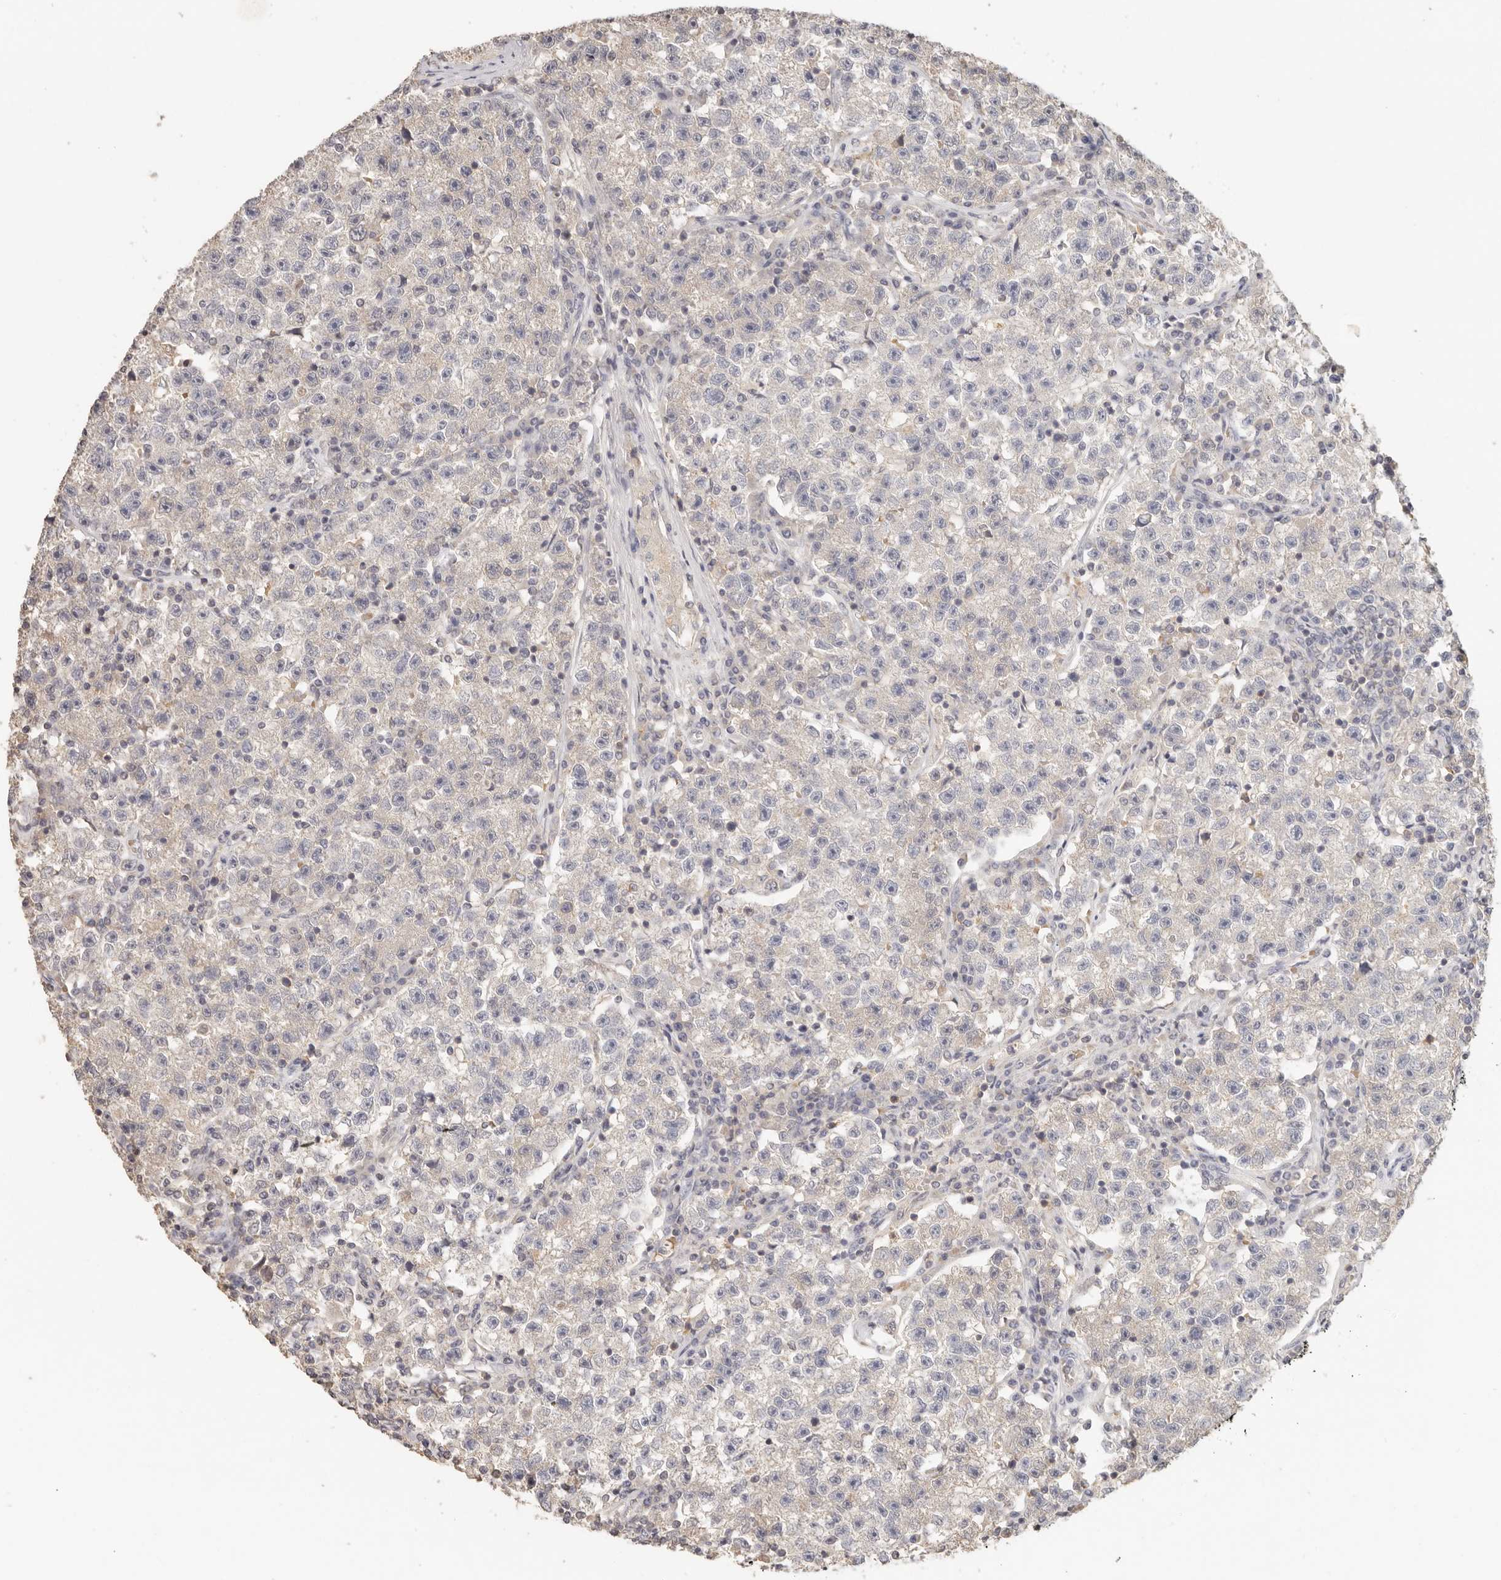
{"staining": {"intensity": "negative", "quantity": "none", "location": "none"}, "tissue": "testis cancer", "cell_type": "Tumor cells", "image_type": "cancer", "snomed": [{"axis": "morphology", "description": "Seminoma, NOS"}, {"axis": "topography", "description": "Testis"}], "caption": "Immunohistochemistry of testis cancer (seminoma) demonstrates no staining in tumor cells.", "gene": "CSK", "patient": {"sex": "male", "age": 22}}